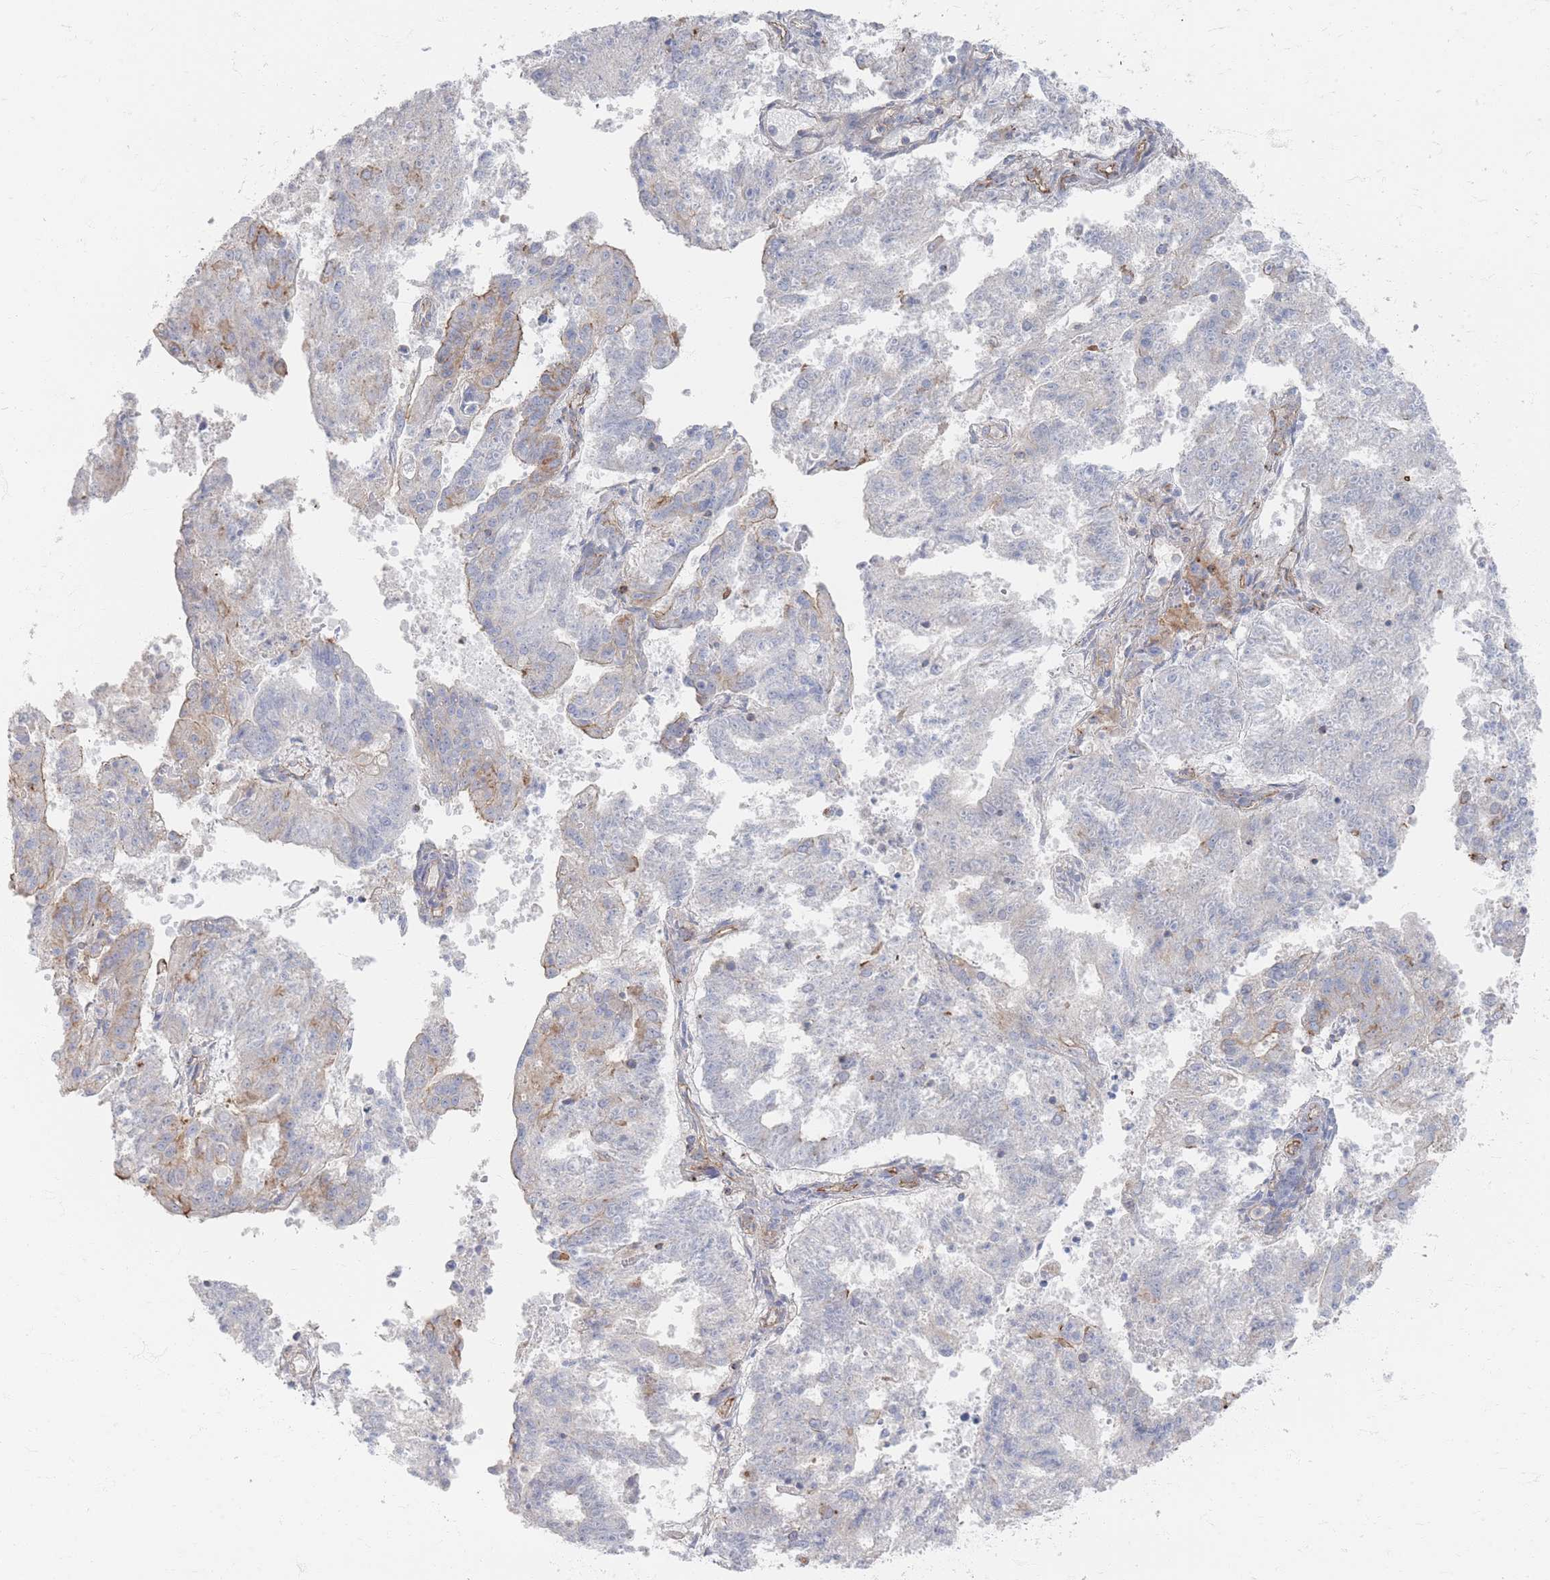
{"staining": {"intensity": "negative", "quantity": "none", "location": "none"}, "tissue": "endometrial cancer", "cell_type": "Tumor cells", "image_type": "cancer", "snomed": [{"axis": "morphology", "description": "Adenocarcinoma, NOS"}, {"axis": "topography", "description": "Endometrium"}], "caption": "IHC histopathology image of neoplastic tissue: human adenocarcinoma (endometrial) stained with DAB (3,3'-diaminobenzidine) displays no significant protein expression in tumor cells.", "gene": "GNB1", "patient": {"sex": "female", "age": 82}}